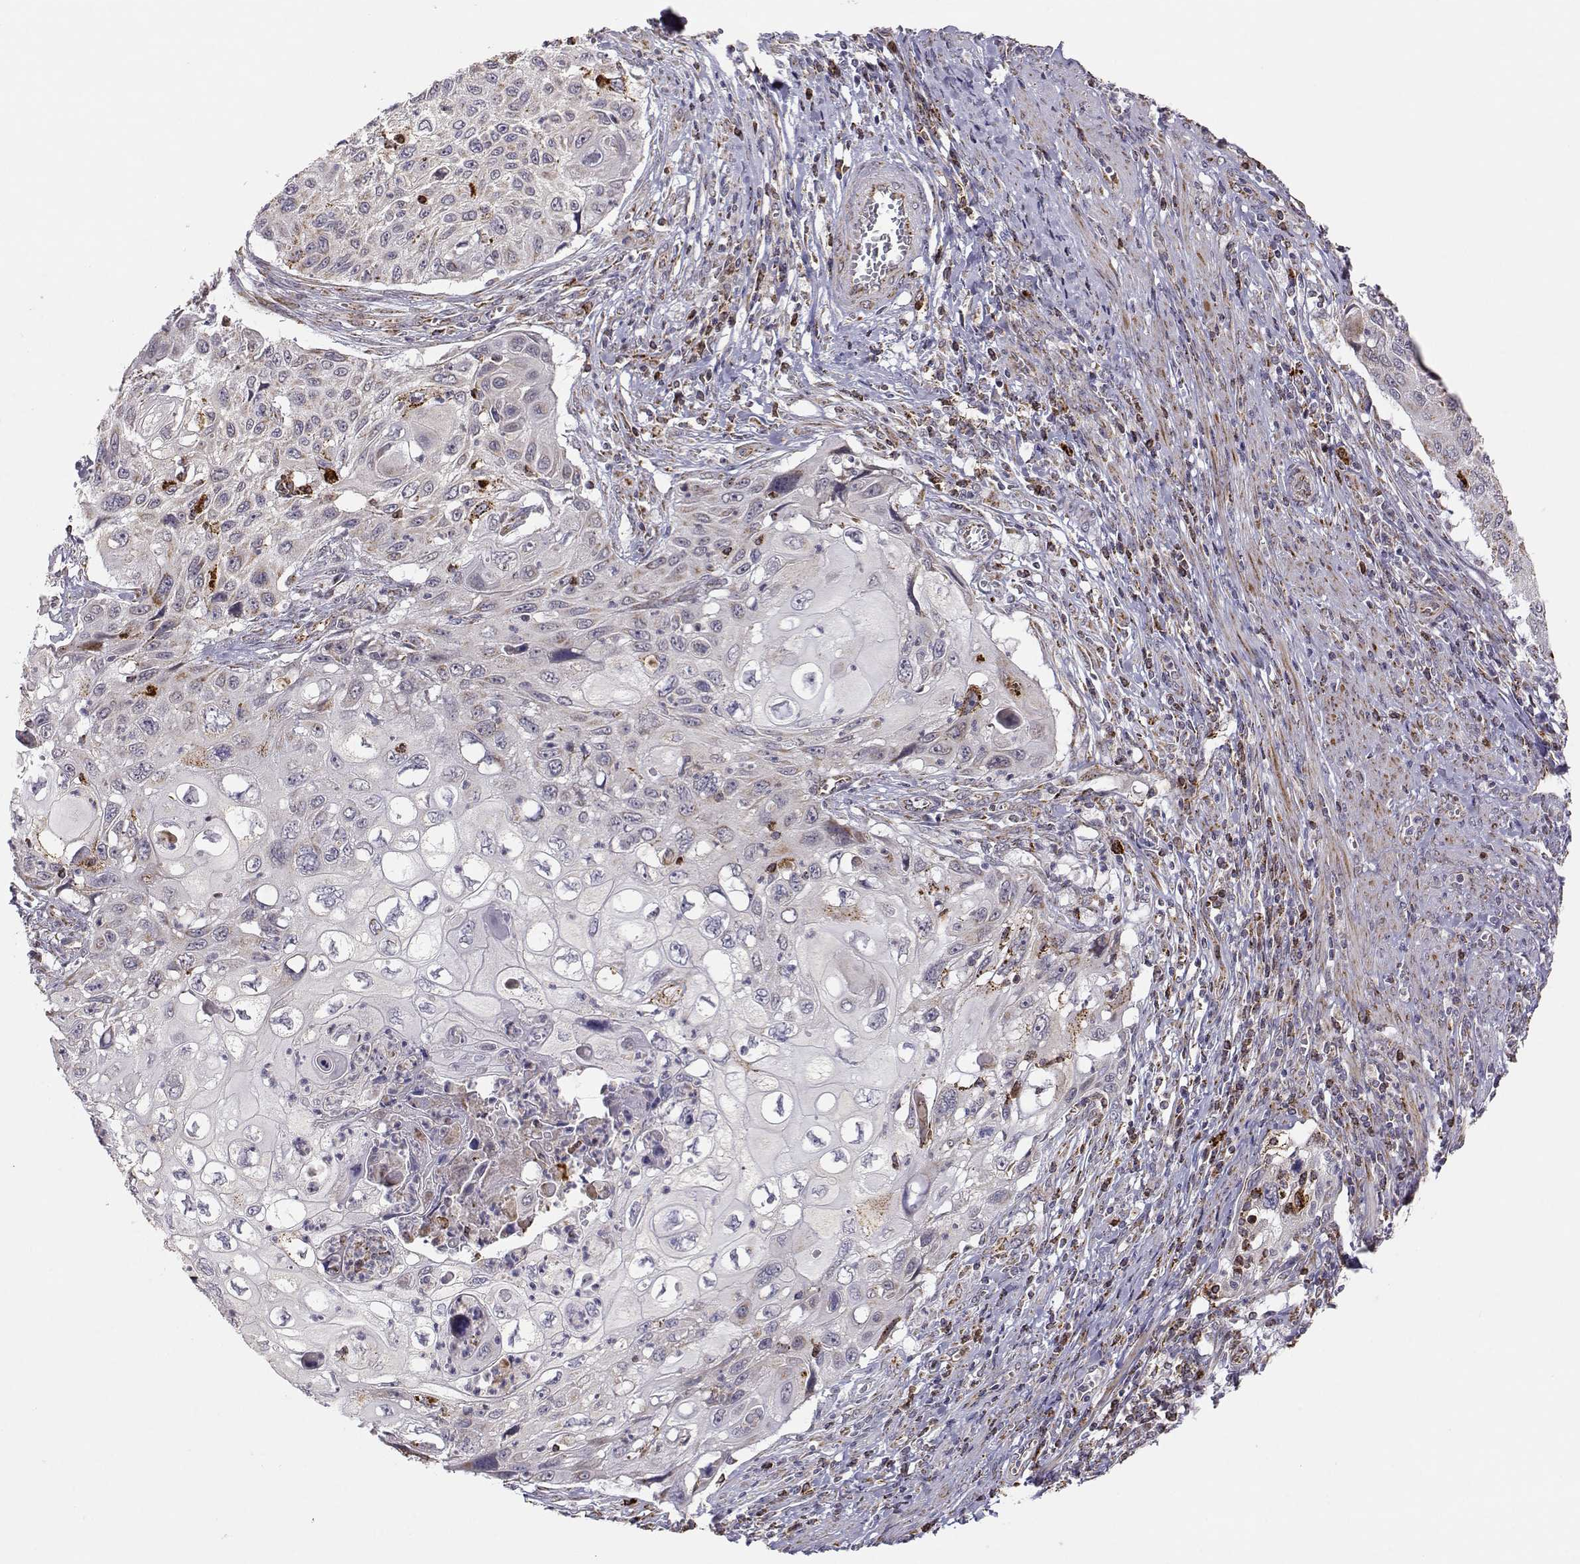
{"staining": {"intensity": "moderate", "quantity": "<25%", "location": "cytoplasmic/membranous"}, "tissue": "cervical cancer", "cell_type": "Tumor cells", "image_type": "cancer", "snomed": [{"axis": "morphology", "description": "Squamous cell carcinoma, NOS"}, {"axis": "topography", "description": "Cervix"}], "caption": "This is a photomicrograph of immunohistochemistry (IHC) staining of cervical cancer, which shows moderate positivity in the cytoplasmic/membranous of tumor cells.", "gene": "EXOG", "patient": {"sex": "female", "age": 70}}